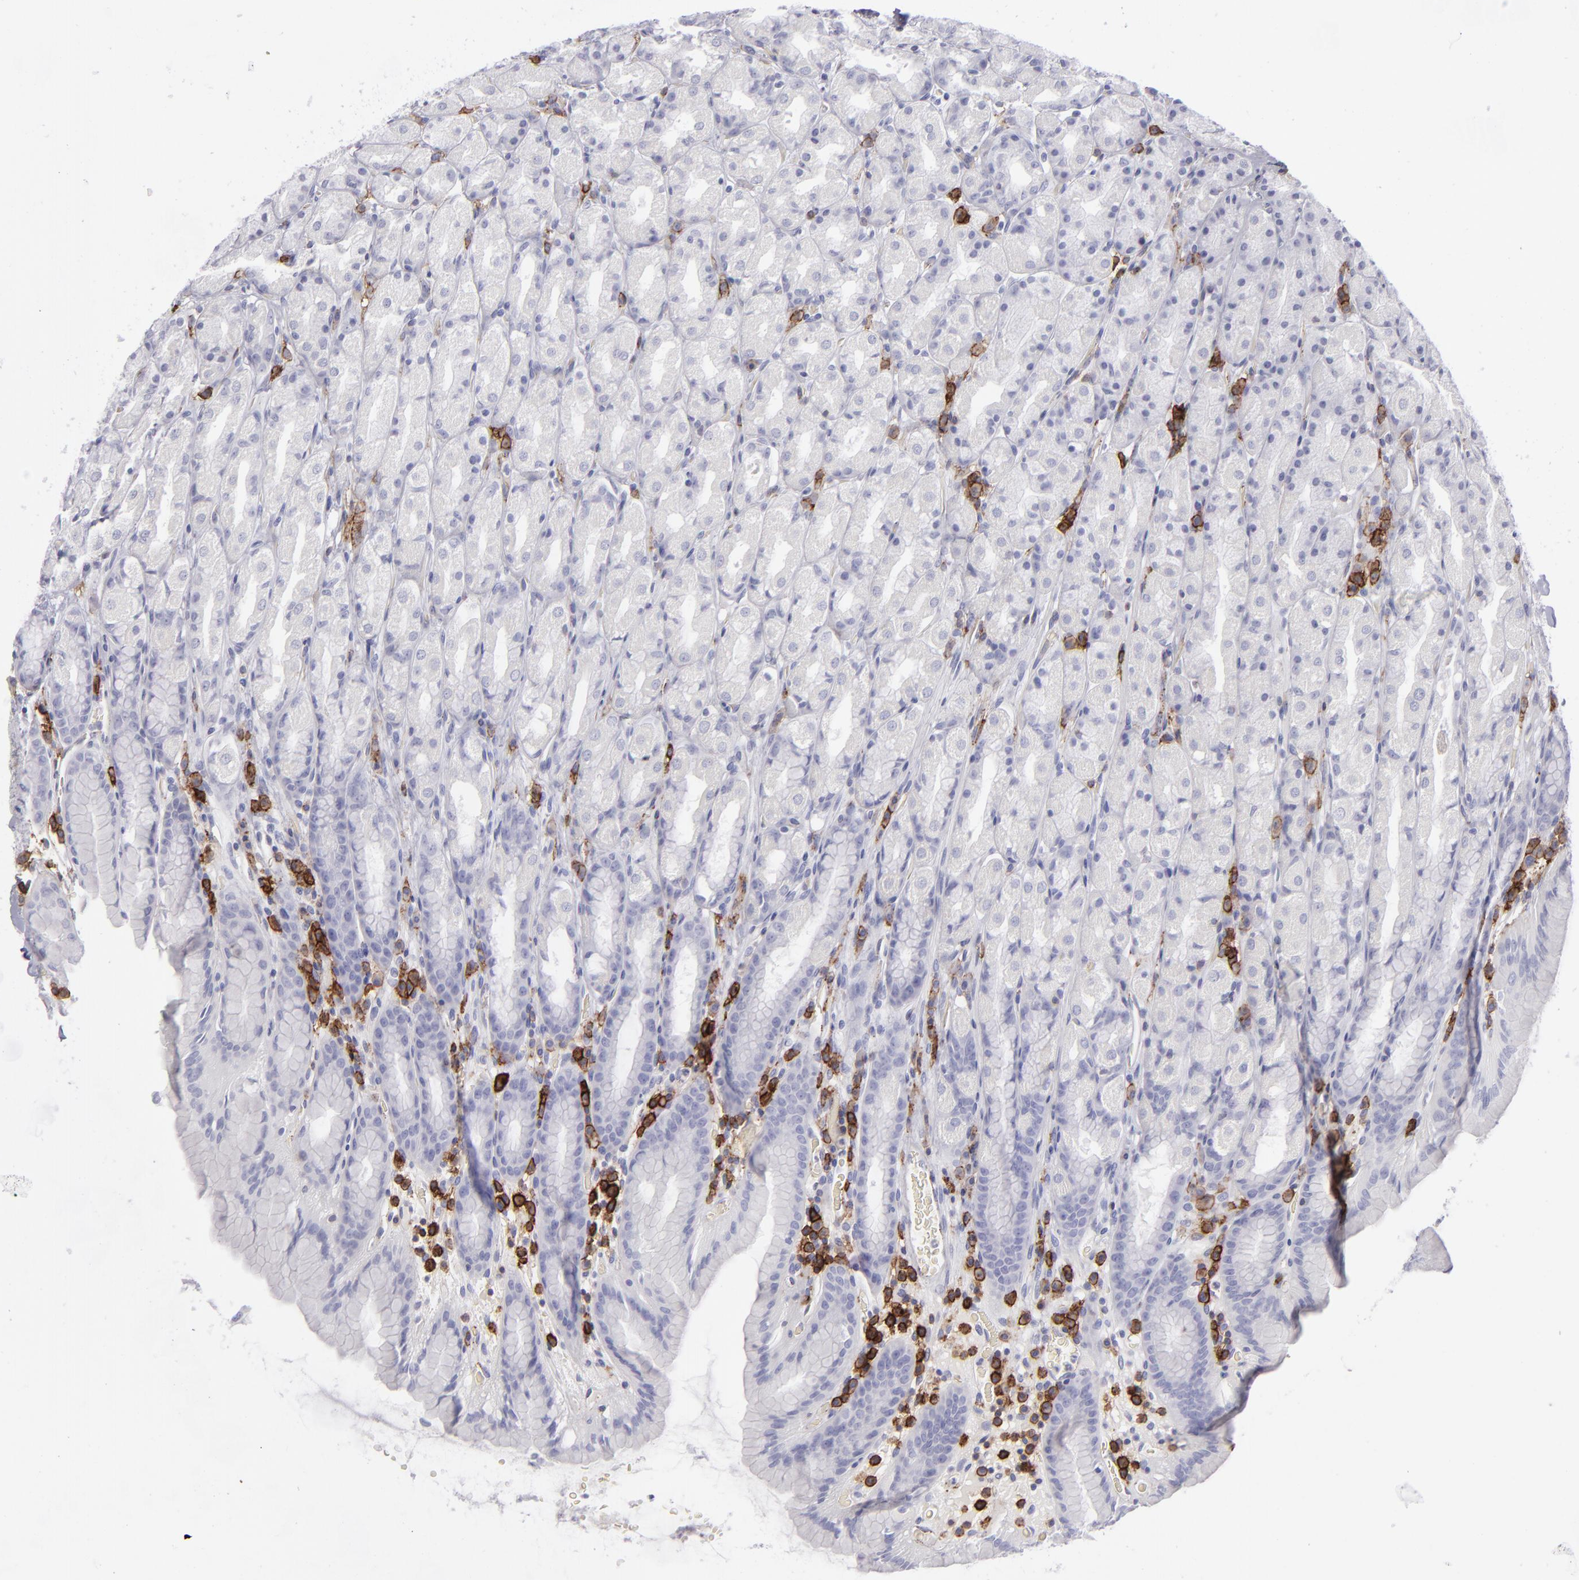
{"staining": {"intensity": "negative", "quantity": "none", "location": "none"}, "tissue": "stomach", "cell_type": "Glandular cells", "image_type": "normal", "snomed": [{"axis": "morphology", "description": "Normal tissue, NOS"}, {"axis": "topography", "description": "Stomach, upper"}], "caption": "This is a image of immunohistochemistry (IHC) staining of unremarkable stomach, which shows no positivity in glandular cells. Brightfield microscopy of immunohistochemistry (IHC) stained with DAB (3,3'-diaminobenzidine) (brown) and hematoxylin (blue), captured at high magnification.", "gene": "CD27", "patient": {"sex": "male", "age": 68}}